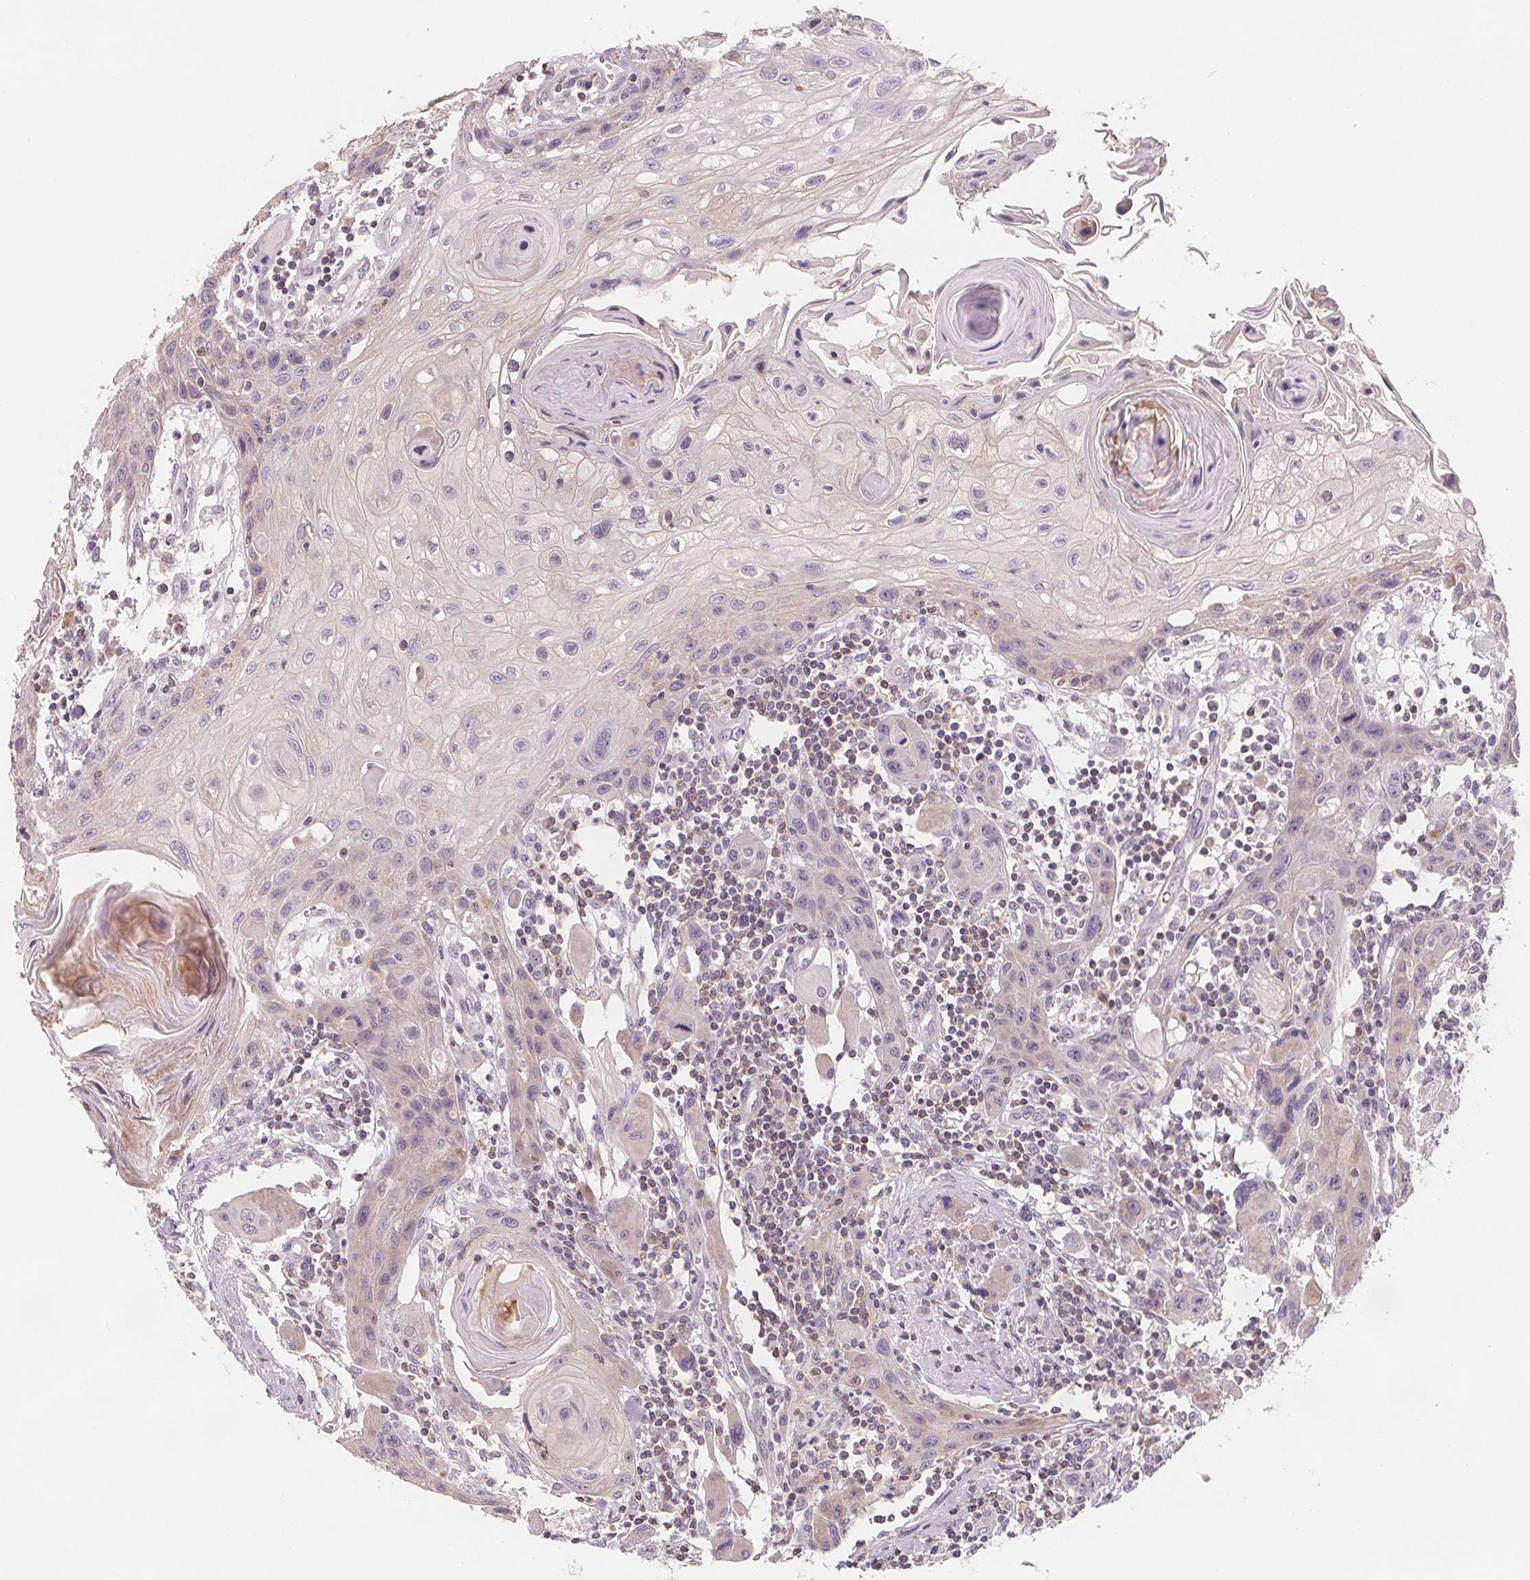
{"staining": {"intensity": "negative", "quantity": "none", "location": "none"}, "tissue": "head and neck cancer", "cell_type": "Tumor cells", "image_type": "cancer", "snomed": [{"axis": "morphology", "description": "Squamous cell carcinoma, NOS"}, {"axis": "topography", "description": "Oral tissue"}, {"axis": "topography", "description": "Head-Neck"}], "caption": "There is no significant staining in tumor cells of head and neck cancer (squamous cell carcinoma).", "gene": "VTCN1", "patient": {"sex": "male", "age": 58}}